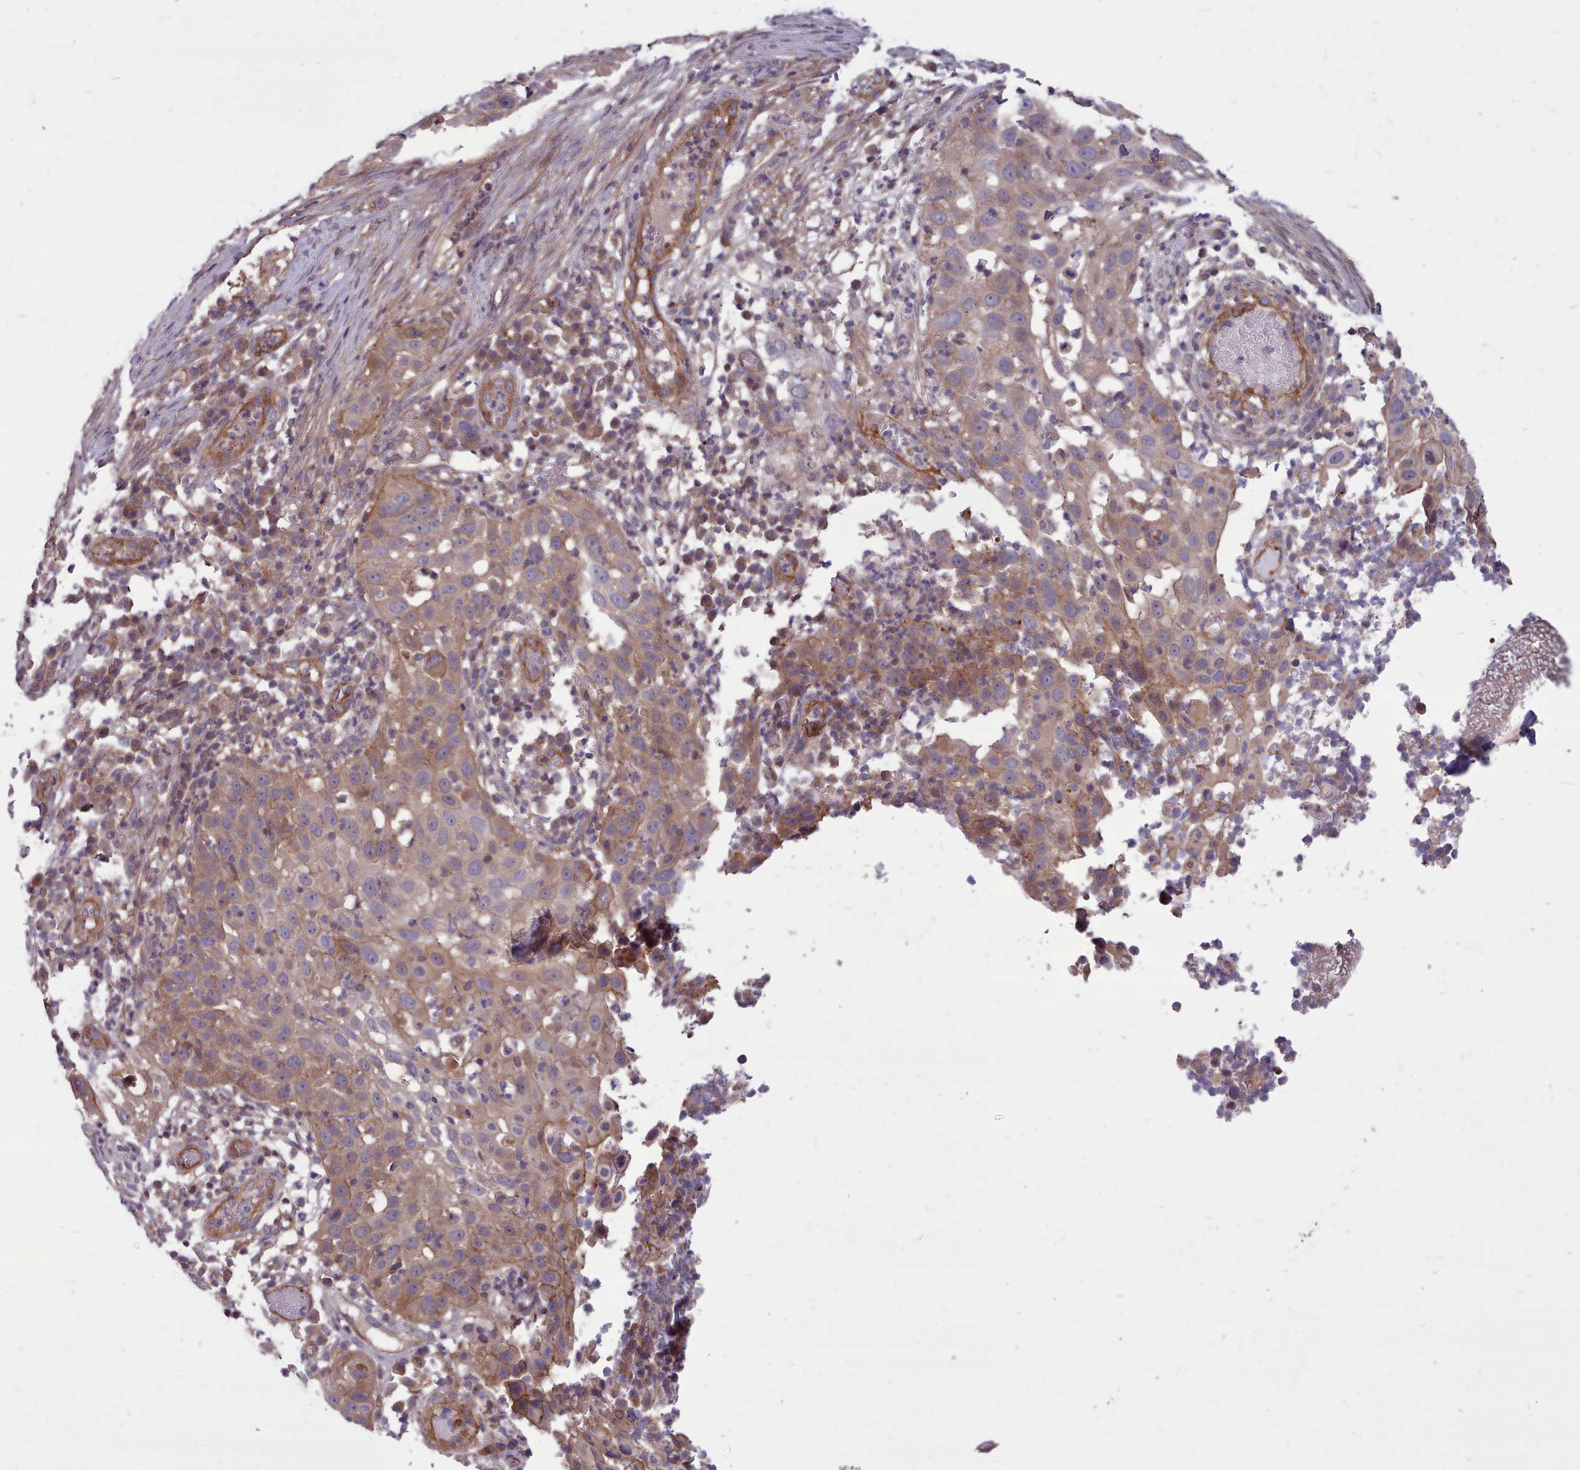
{"staining": {"intensity": "moderate", "quantity": "<25%", "location": "cytoplasmic/membranous"}, "tissue": "skin cancer", "cell_type": "Tumor cells", "image_type": "cancer", "snomed": [{"axis": "morphology", "description": "Squamous cell carcinoma, NOS"}, {"axis": "topography", "description": "Skin"}], "caption": "Squamous cell carcinoma (skin) stained with DAB immunohistochemistry (IHC) exhibits low levels of moderate cytoplasmic/membranous expression in approximately <25% of tumor cells.", "gene": "STUB1", "patient": {"sex": "female", "age": 44}}